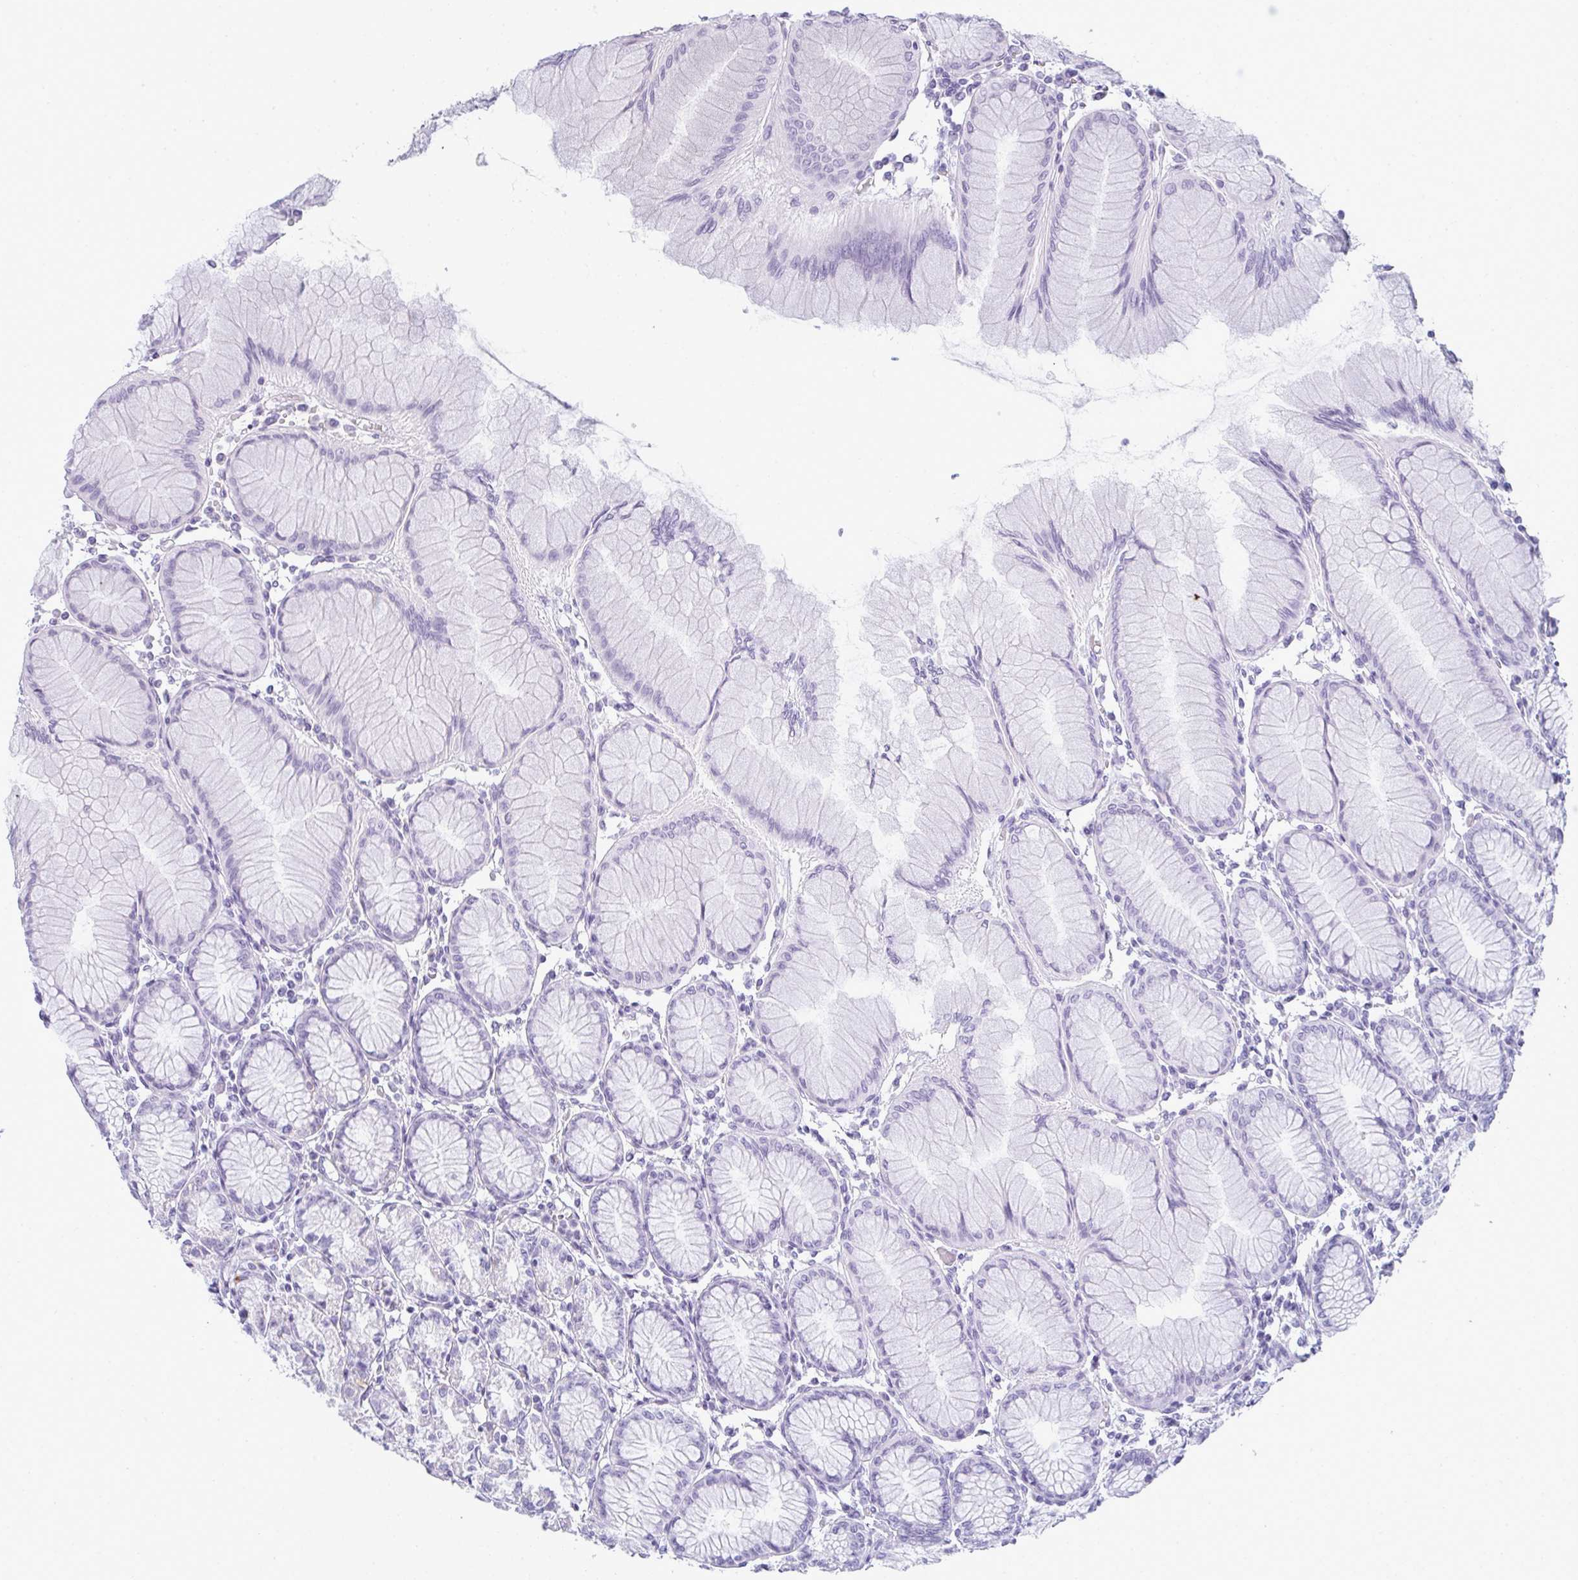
{"staining": {"intensity": "moderate", "quantity": "<25%", "location": "cytoplasmic/membranous"}, "tissue": "stomach", "cell_type": "Glandular cells", "image_type": "normal", "snomed": [{"axis": "morphology", "description": "Normal tissue, NOS"}, {"axis": "topography", "description": "Stomach"}], "caption": "This is a photomicrograph of IHC staining of benign stomach, which shows moderate positivity in the cytoplasmic/membranous of glandular cells.", "gene": "TEX33", "patient": {"sex": "female", "age": 57}}